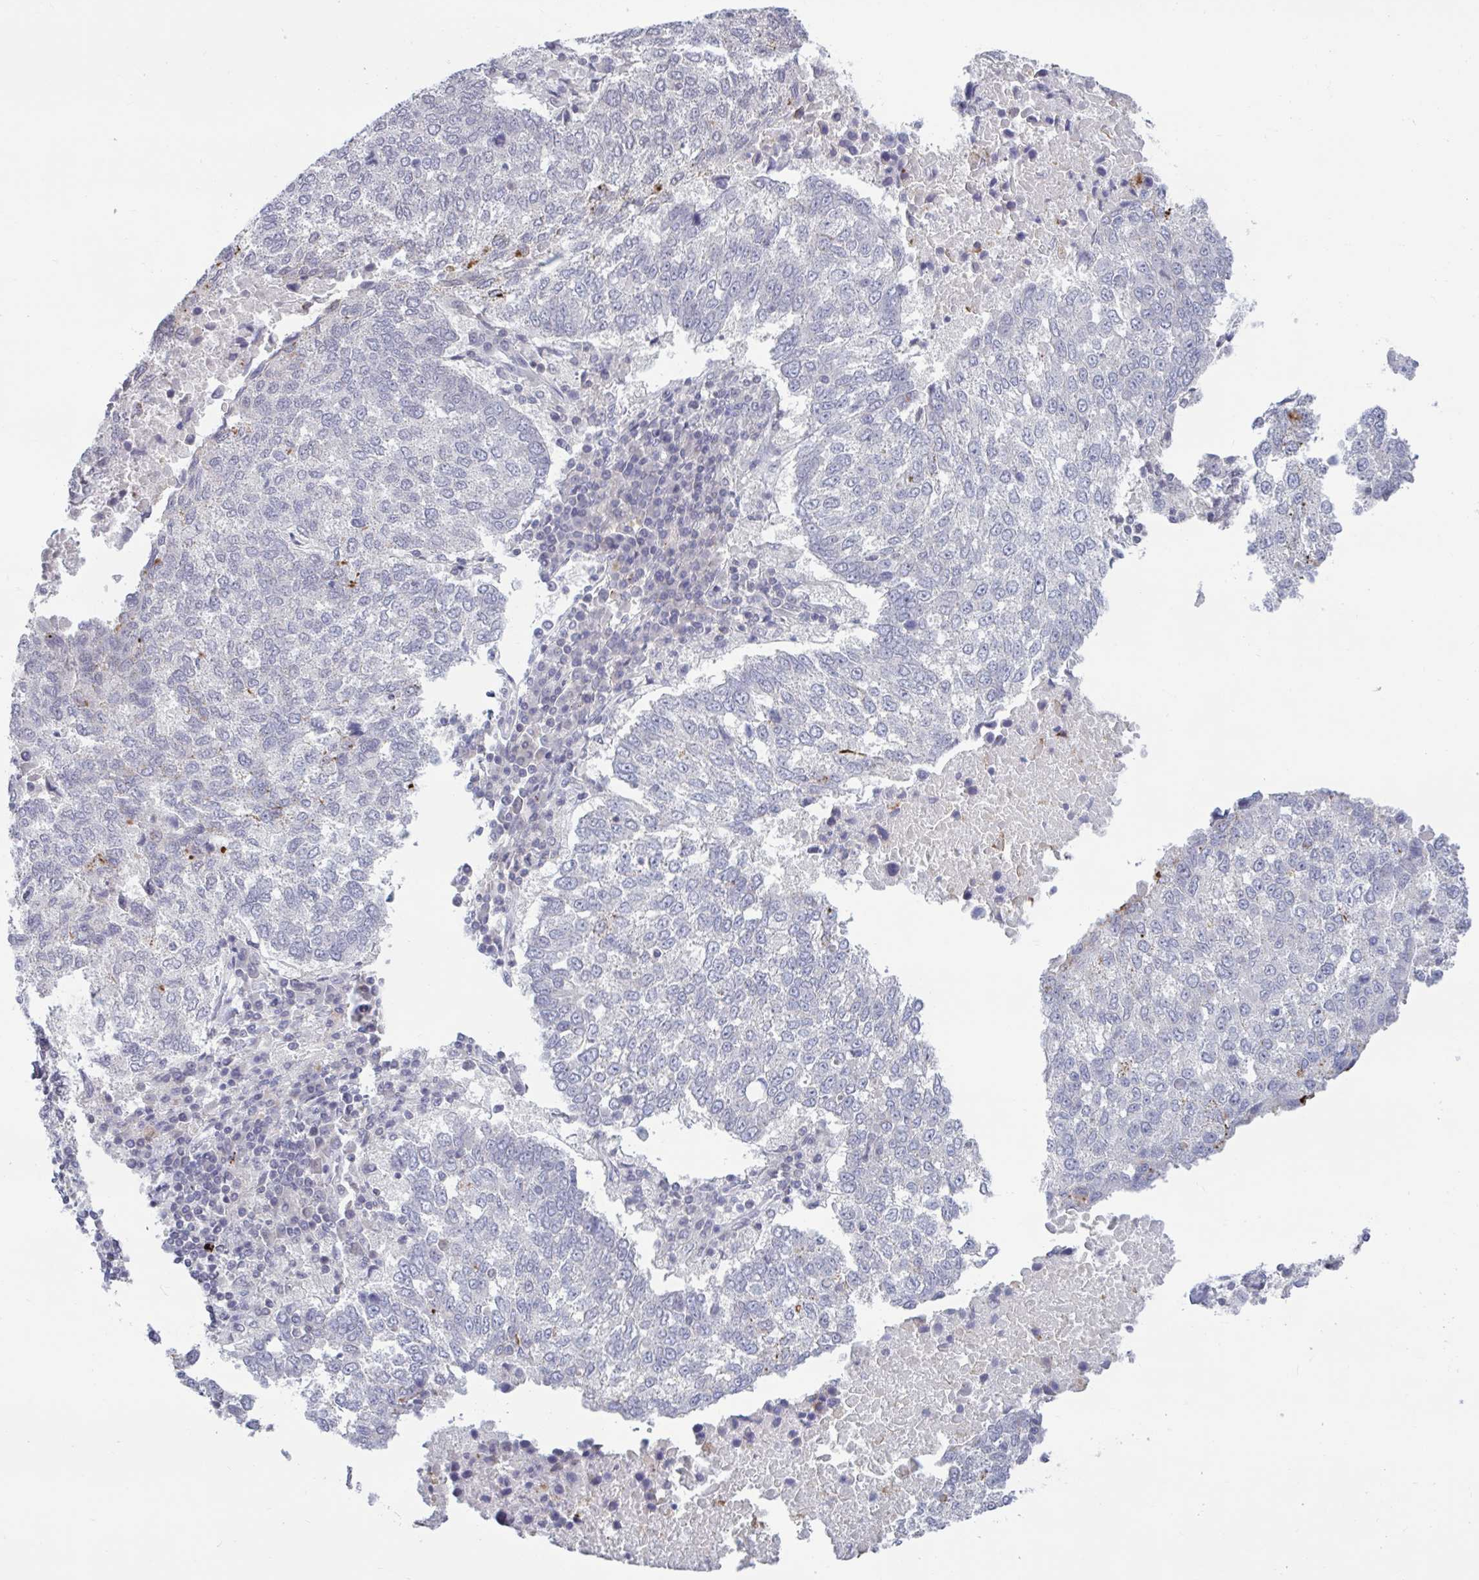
{"staining": {"intensity": "negative", "quantity": "none", "location": "none"}, "tissue": "lung cancer", "cell_type": "Tumor cells", "image_type": "cancer", "snomed": [{"axis": "morphology", "description": "Squamous cell carcinoma, NOS"}, {"axis": "topography", "description": "Lung"}], "caption": "Immunohistochemistry (IHC) image of neoplastic tissue: squamous cell carcinoma (lung) stained with DAB shows no significant protein expression in tumor cells.", "gene": "ARPP19", "patient": {"sex": "male", "age": 73}}